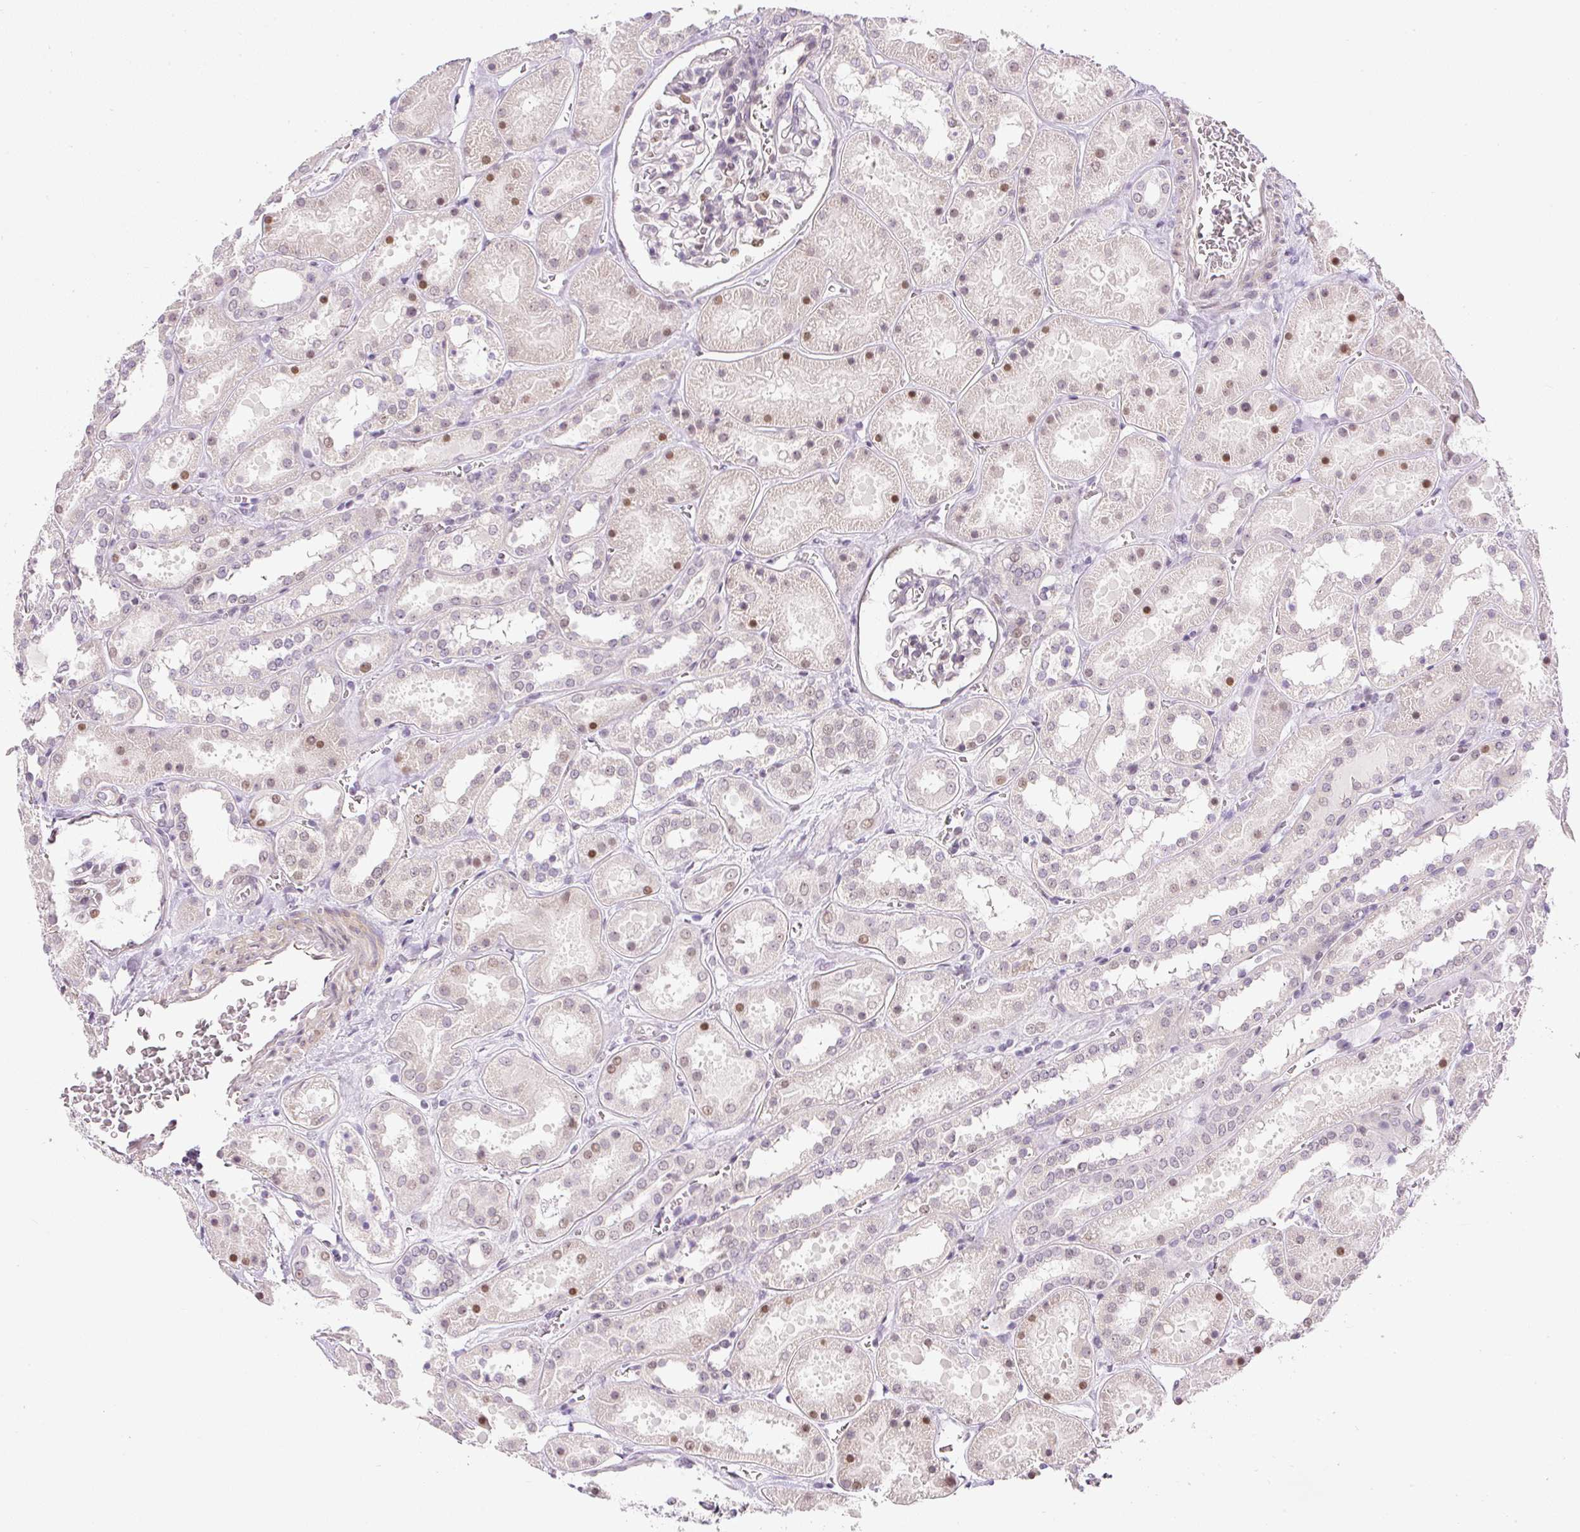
{"staining": {"intensity": "moderate", "quantity": "<25%", "location": "nuclear"}, "tissue": "kidney", "cell_type": "Cells in glomeruli", "image_type": "normal", "snomed": [{"axis": "morphology", "description": "Normal tissue, NOS"}, {"axis": "topography", "description": "Kidney"}], "caption": "The photomicrograph demonstrates immunohistochemical staining of benign kidney. There is moderate nuclear staining is appreciated in about <25% of cells in glomeruli. Ihc stains the protein of interest in brown and the nuclei are stained blue.", "gene": "DPPA4", "patient": {"sex": "female", "age": 41}}